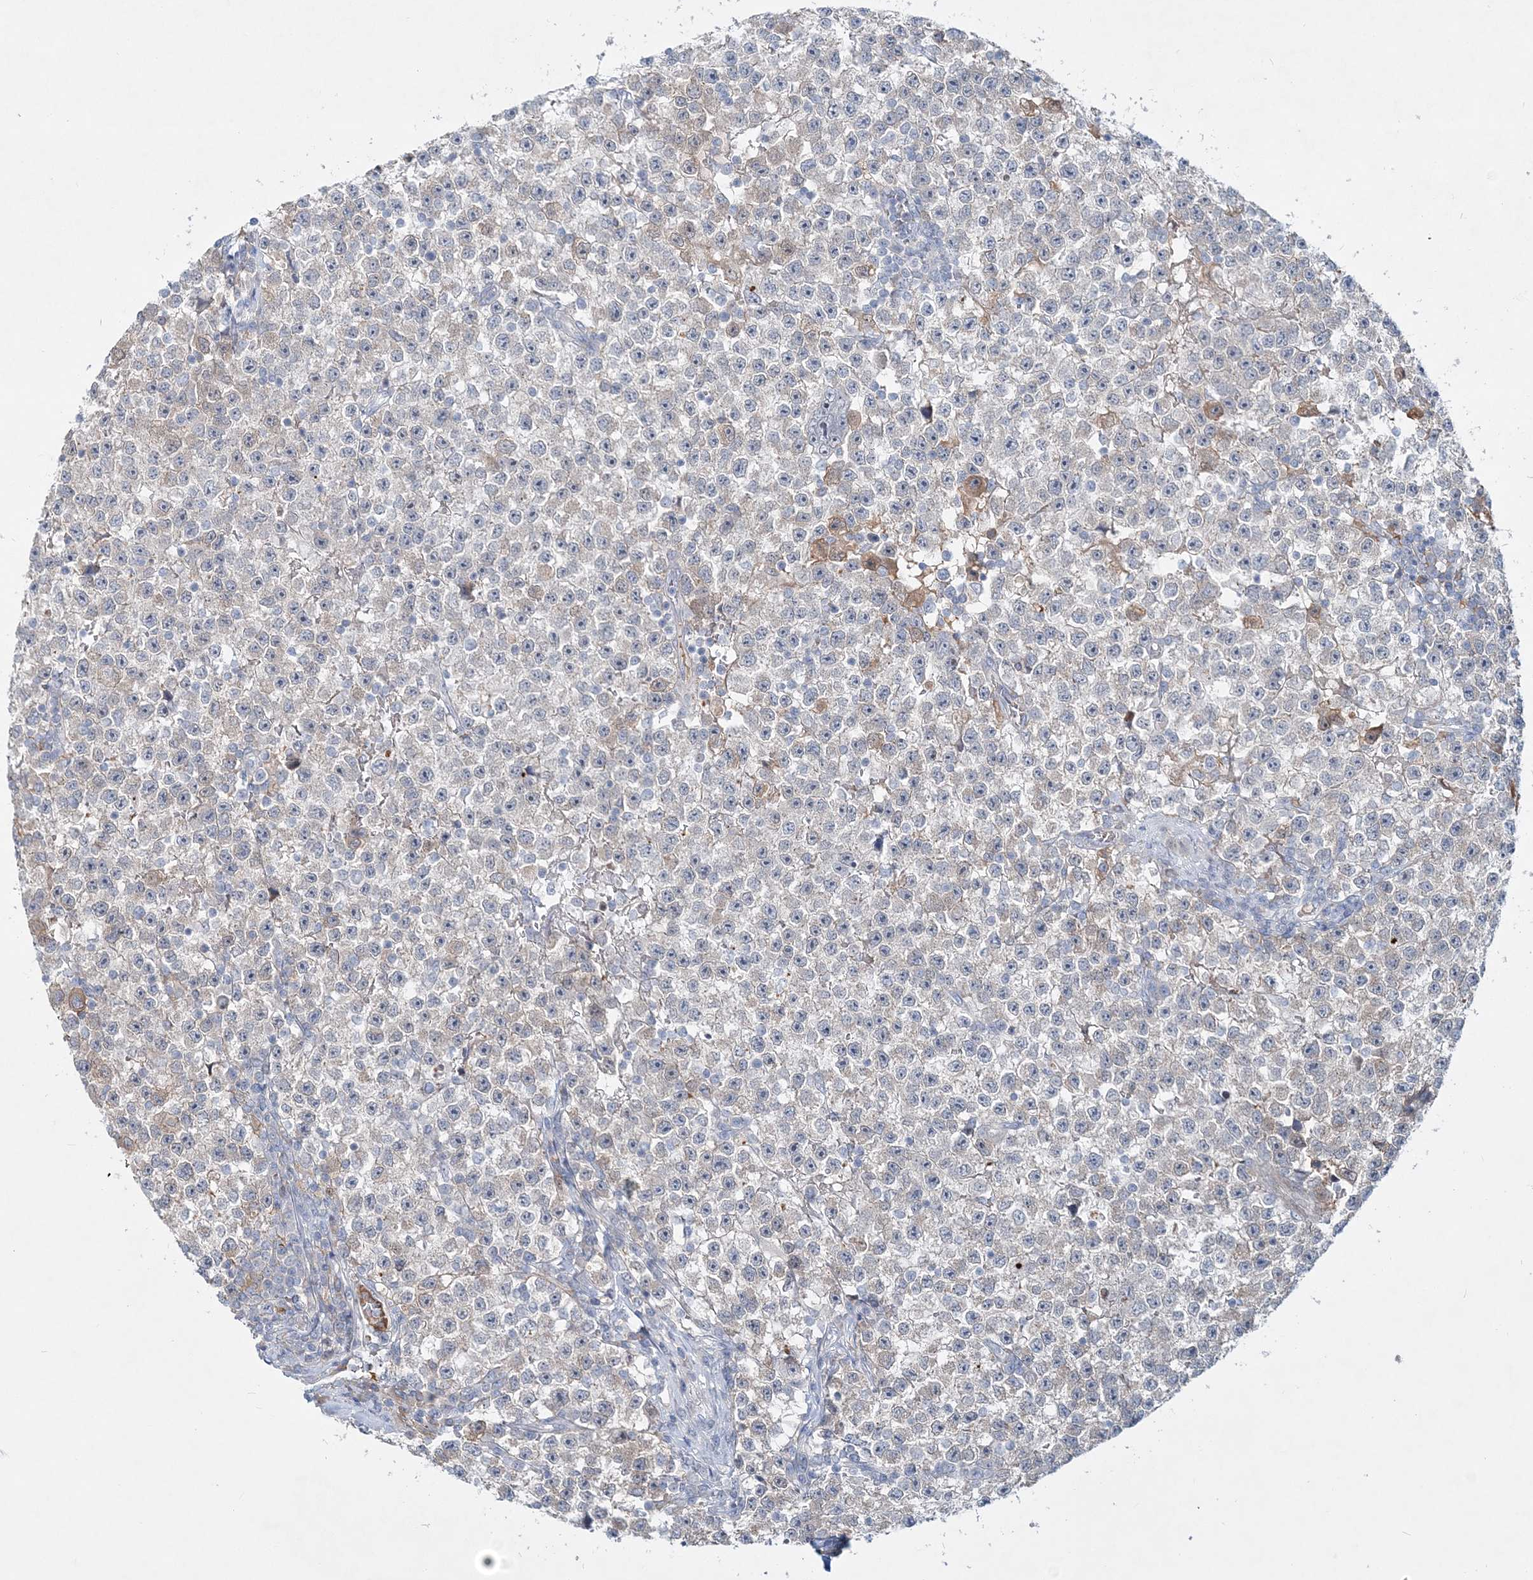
{"staining": {"intensity": "moderate", "quantity": "<25%", "location": "cytoplasmic/membranous"}, "tissue": "testis cancer", "cell_type": "Tumor cells", "image_type": "cancer", "snomed": [{"axis": "morphology", "description": "Seminoma, NOS"}, {"axis": "topography", "description": "Testis"}], "caption": "Tumor cells reveal low levels of moderate cytoplasmic/membranous expression in about <25% of cells in seminoma (testis).", "gene": "DNAH5", "patient": {"sex": "male", "age": 22}}